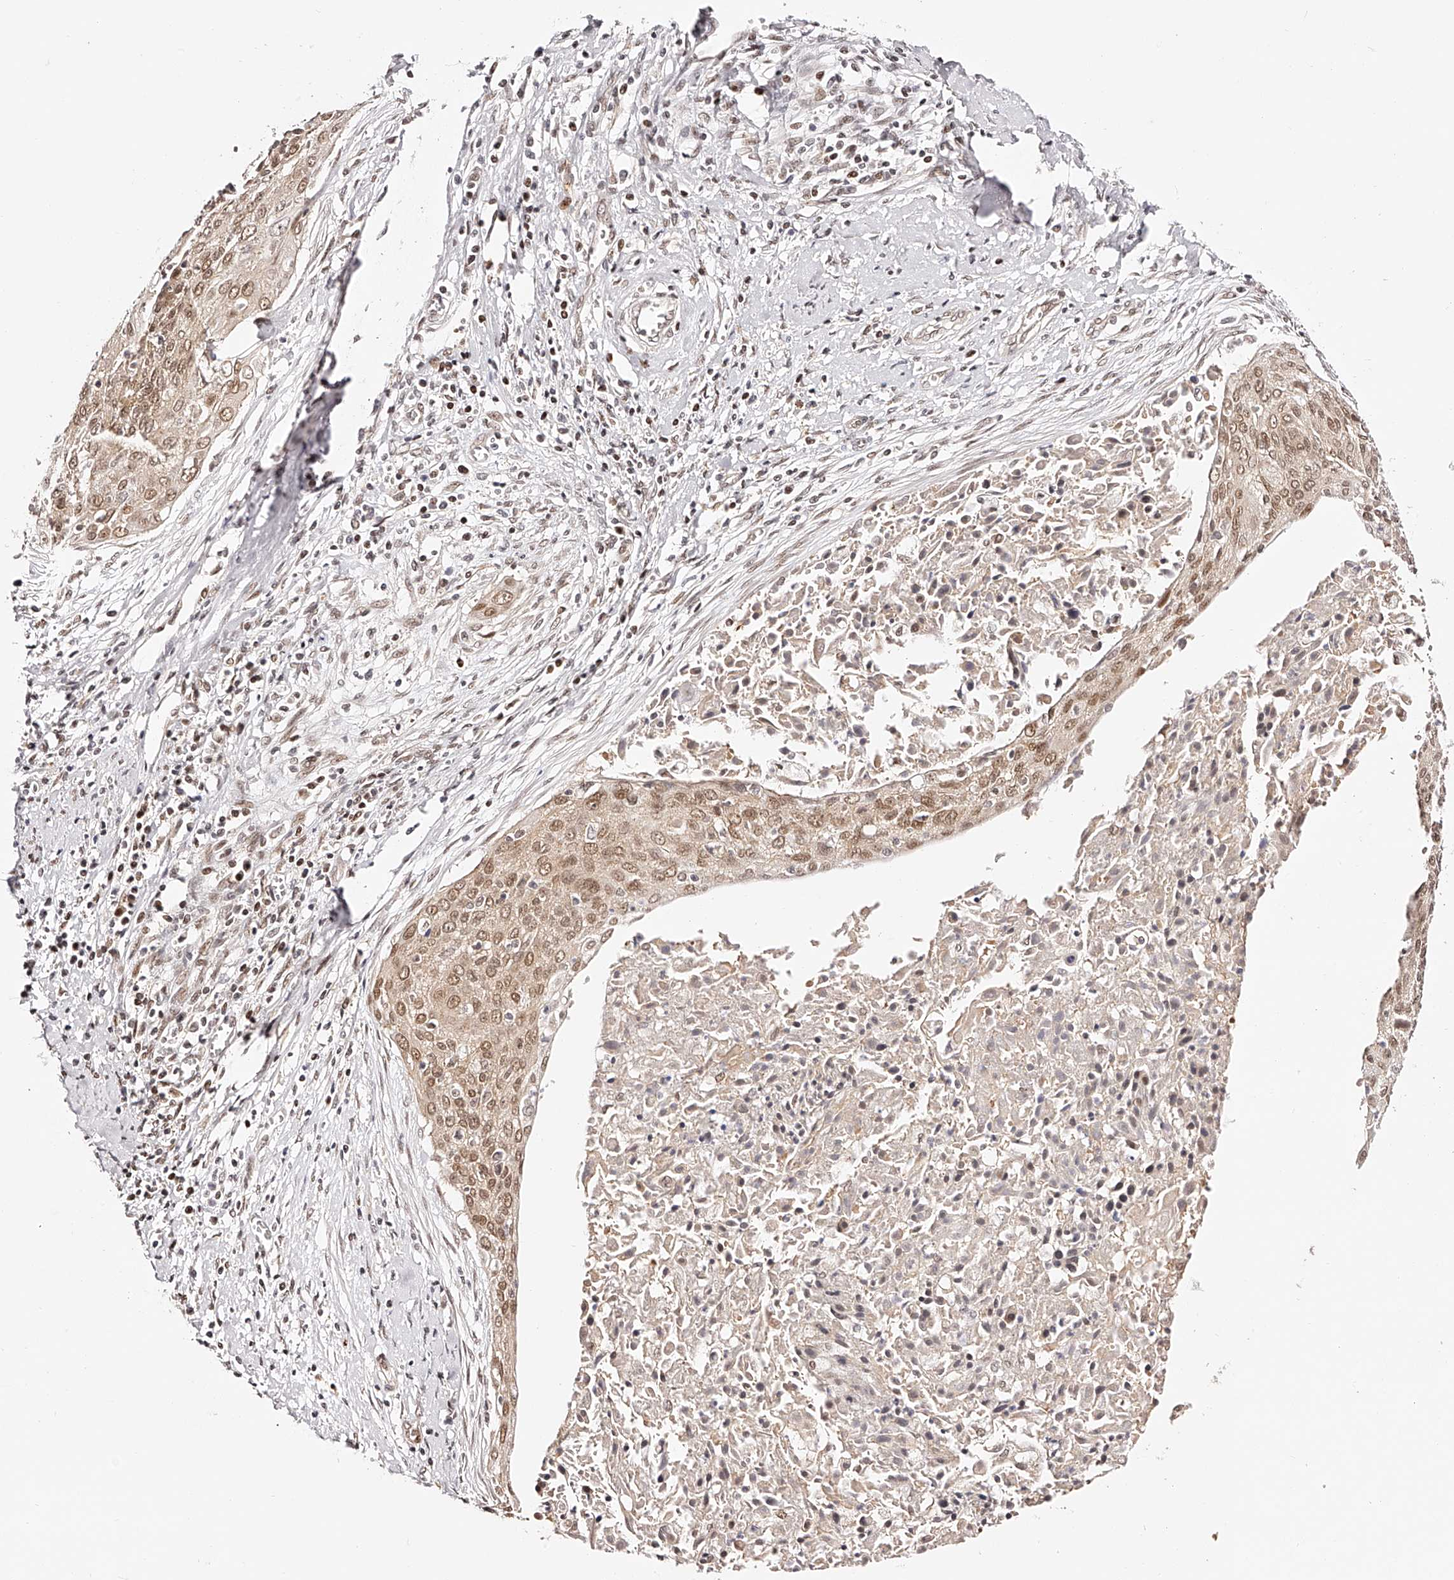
{"staining": {"intensity": "moderate", "quantity": ">75%", "location": "cytoplasmic/membranous,nuclear"}, "tissue": "cervical cancer", "cell_type": "Tumor cells", "image_type": "cancer", "snomed": [{"axis": "morphology", "description": "Squamous cell carcinoma, NOS"}, {"axis": "topography", "description": "Cervix"}], "caption": "Immunohistochemical staining of squamous cell carcinoma (cervical) shows medium levels of moderate cytoplasmic/membranous and nuclear protein positivity in approximately >75% of tumor cells.", "gene": "USF3", "patient": {"sex": "female", "age": 55}}